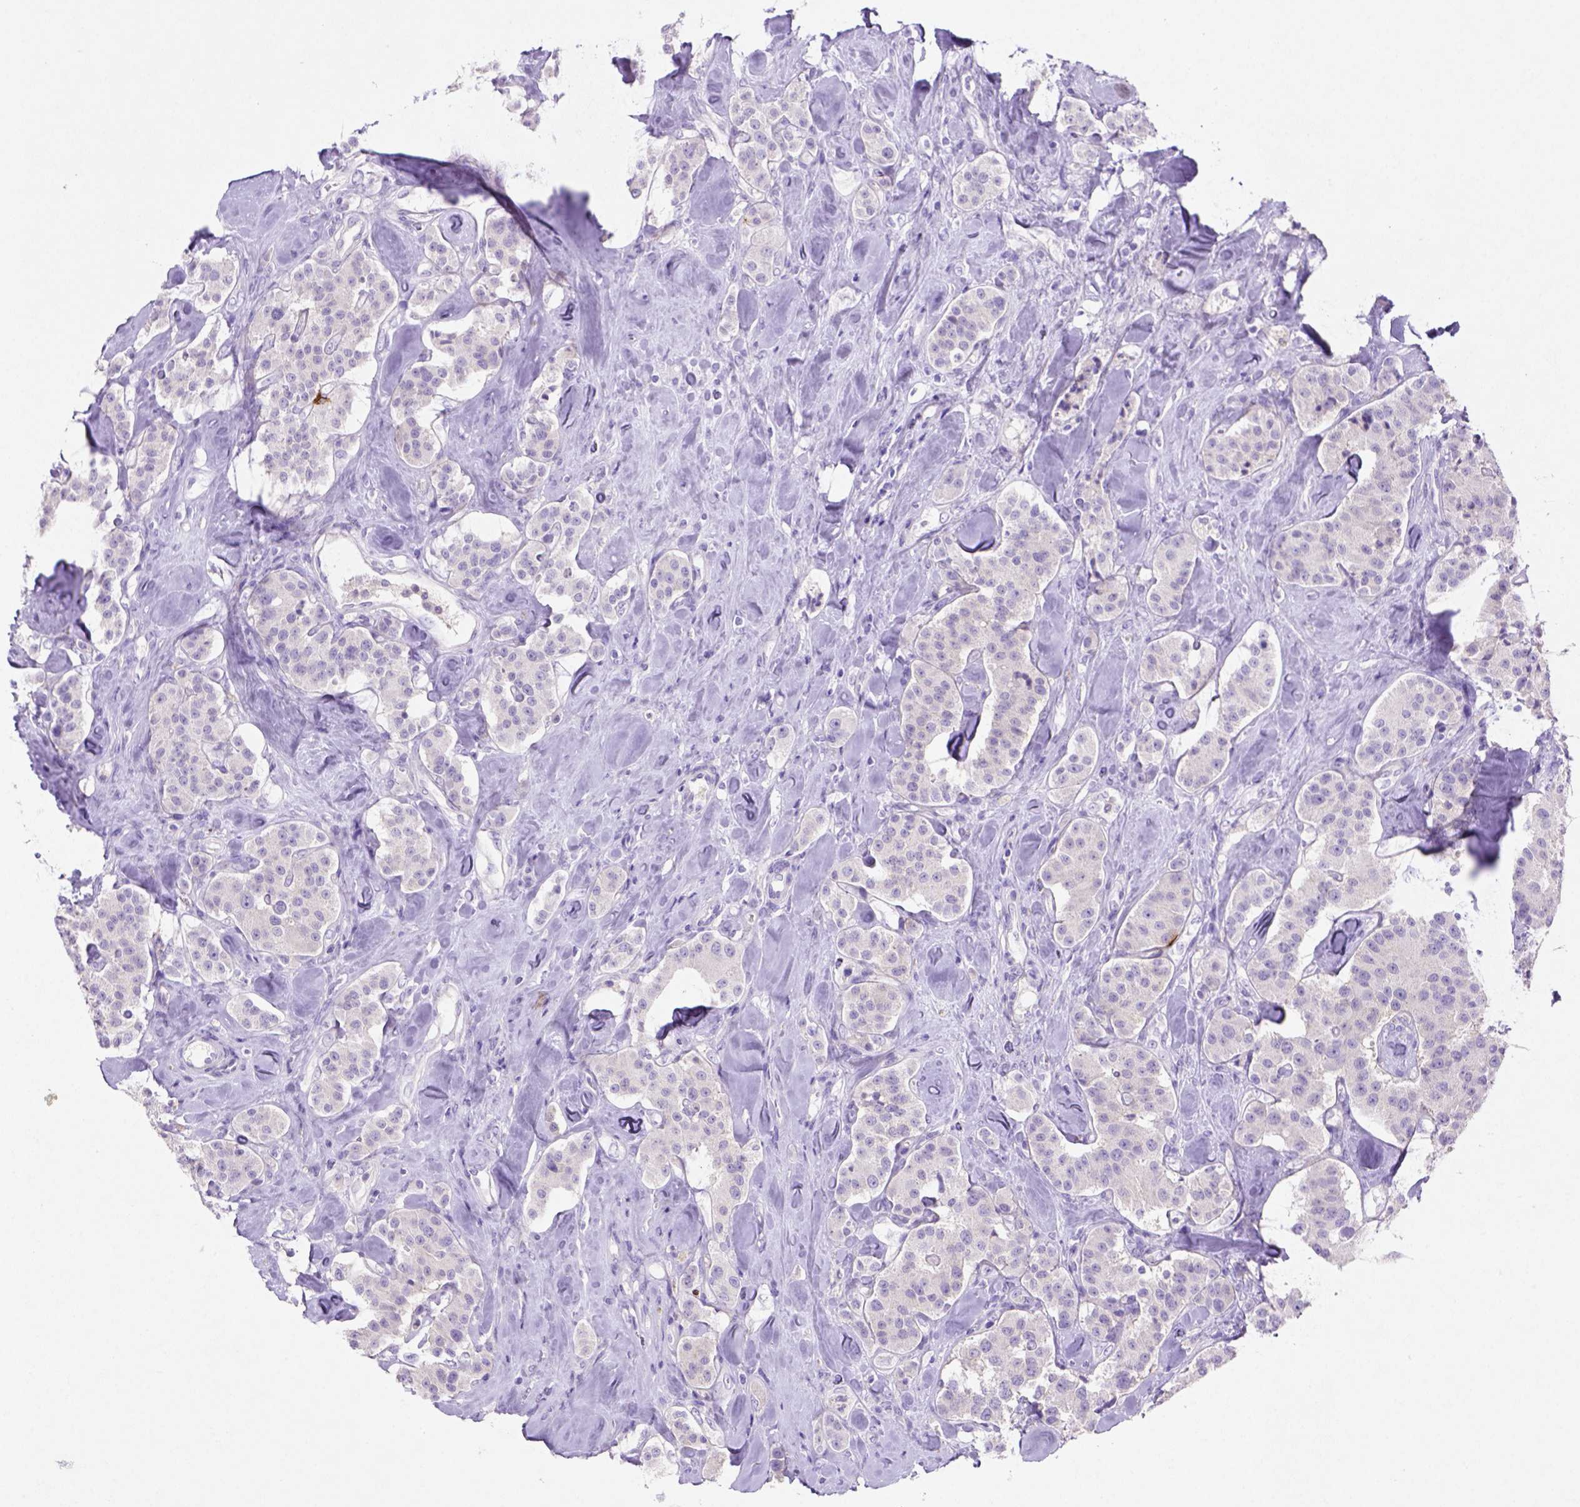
{"staining": {"intensity": "negative", "quantity": "none", "location": "none"}, "tissue": "carcinoid", "cell_type": "Tumor cells", "image_type": "cancer", "snomed": [{"axis": "morphology", "description": "Carcinoid, malignant, NOS"}, {"axis": "topography", "description": "Pancreas"}], "caption": "DAB (3,3'-diaminobenzidine) immunohistochemical staining of carcinoid displays no significant expression in tumor cells.", "gene": "NUDT2", "patient": {"sex": "male", "age": 41}}